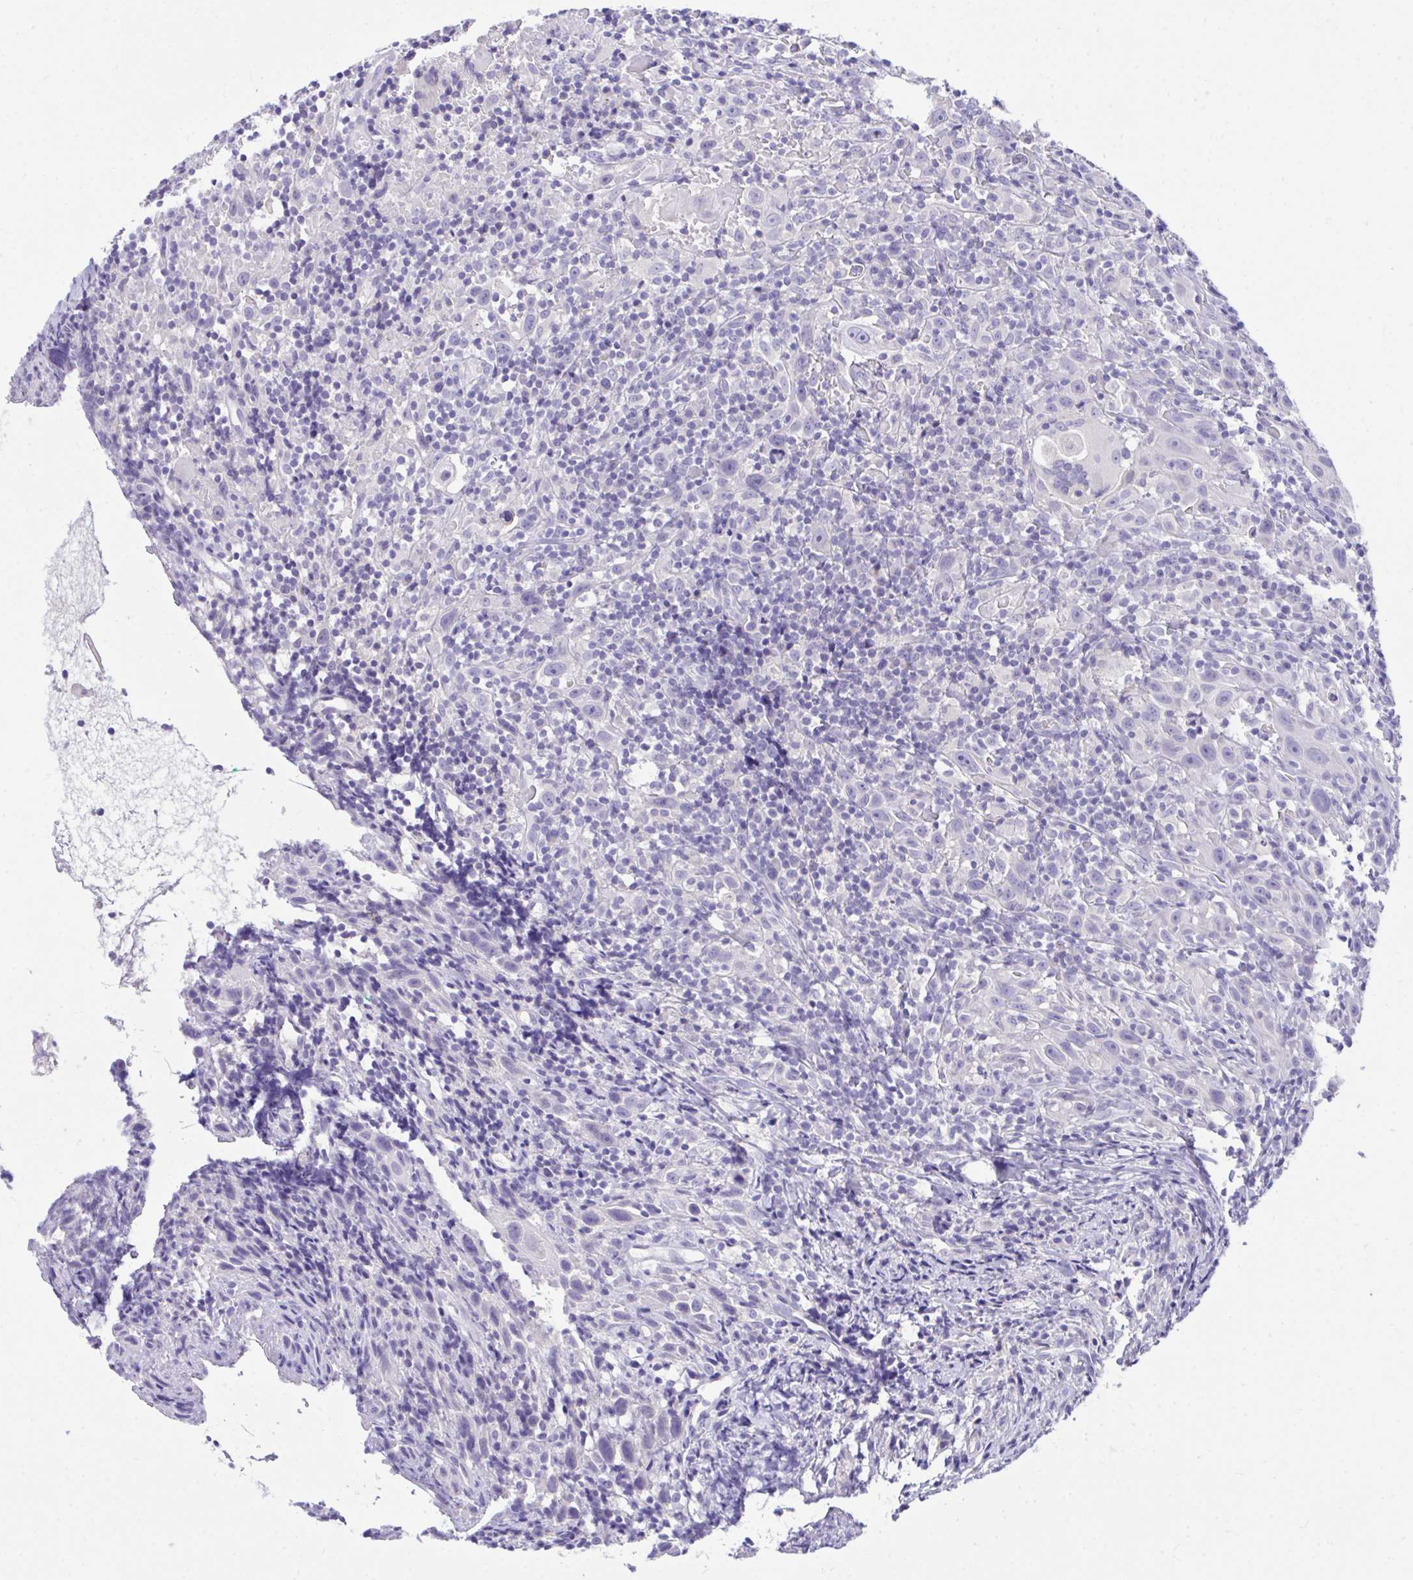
{"staining": {"intensity": "negative", "quantity": "none", "location": "none"}, "tissue": "head and neck cancer", "cell_type": "Tumor cells", "image_type": "cancer", "snomed": [{"axis": "morphology", "description": "Squamous cell carcinoma, NOS"}, {"axis": "topography", "description": "Head-Neck"}], "caption": "IHC image of head and neck squamous cell carcinoma stained for a protein (brown), which displays no positivity in tumor cells. (Brightfield microscopy of DAB immunohistochemistry at high magnification).", "gene": "PLEKHH1", "patient": {"sex": "female", "age": 95}}